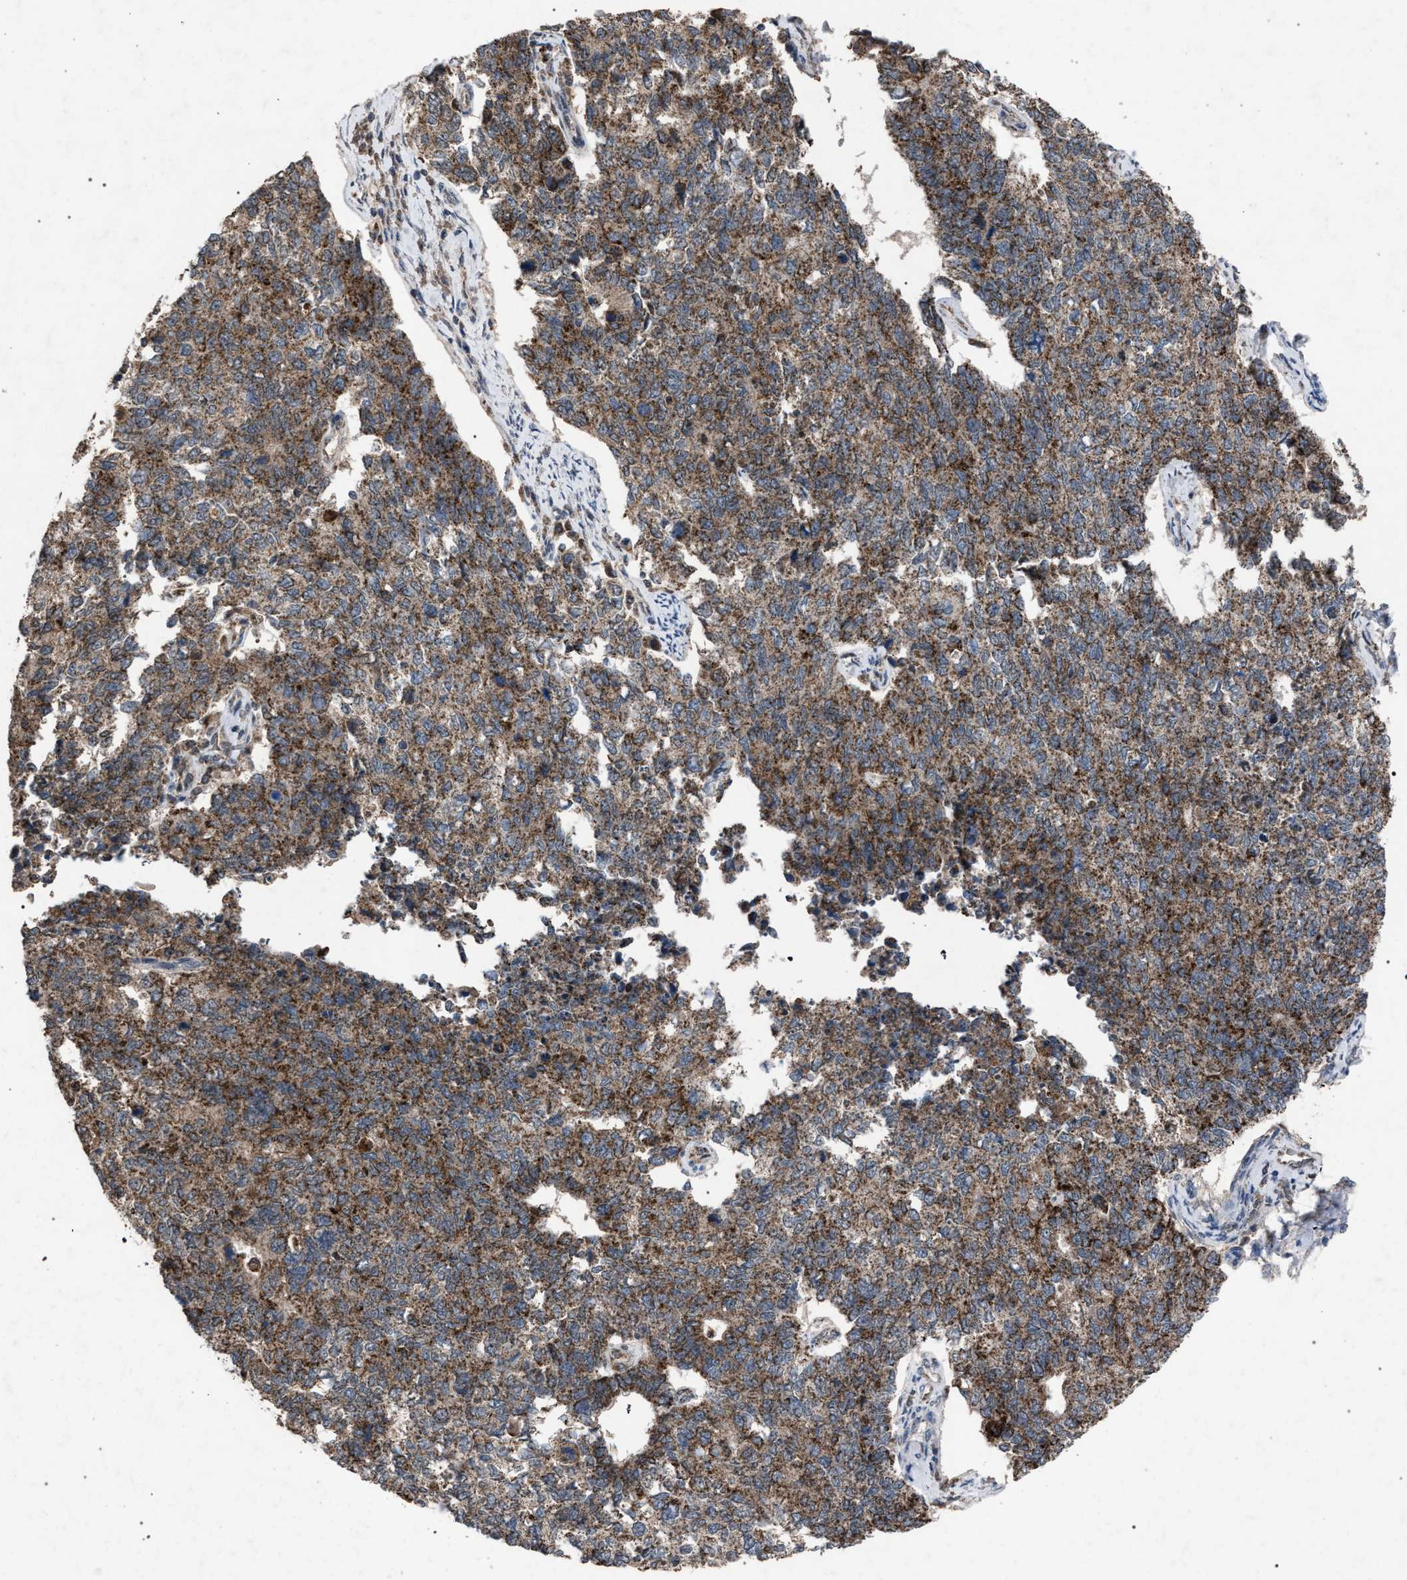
{"staining": {"intensity": "moderate", "quantity": ">75%", "location": "cytoplasmic/membranous"}, "tissue": "cervical cancer", "cell_type": "Tumor cells", "image_type": "cancer", "snomed": [{"axis": "morphology", "description": "Squamous cell carcinoma, NOS"}, {"axis": "topography", "description": "Cervix"}], "caption": "Immunohistochemical staining of human cervical cancer reveals medium levels of moderate cytoplasmic/membranous protein staining in about >75% of tumor cells.", "gene": "HSD17B4", "patient": {"sex": "female", "age": 63}}